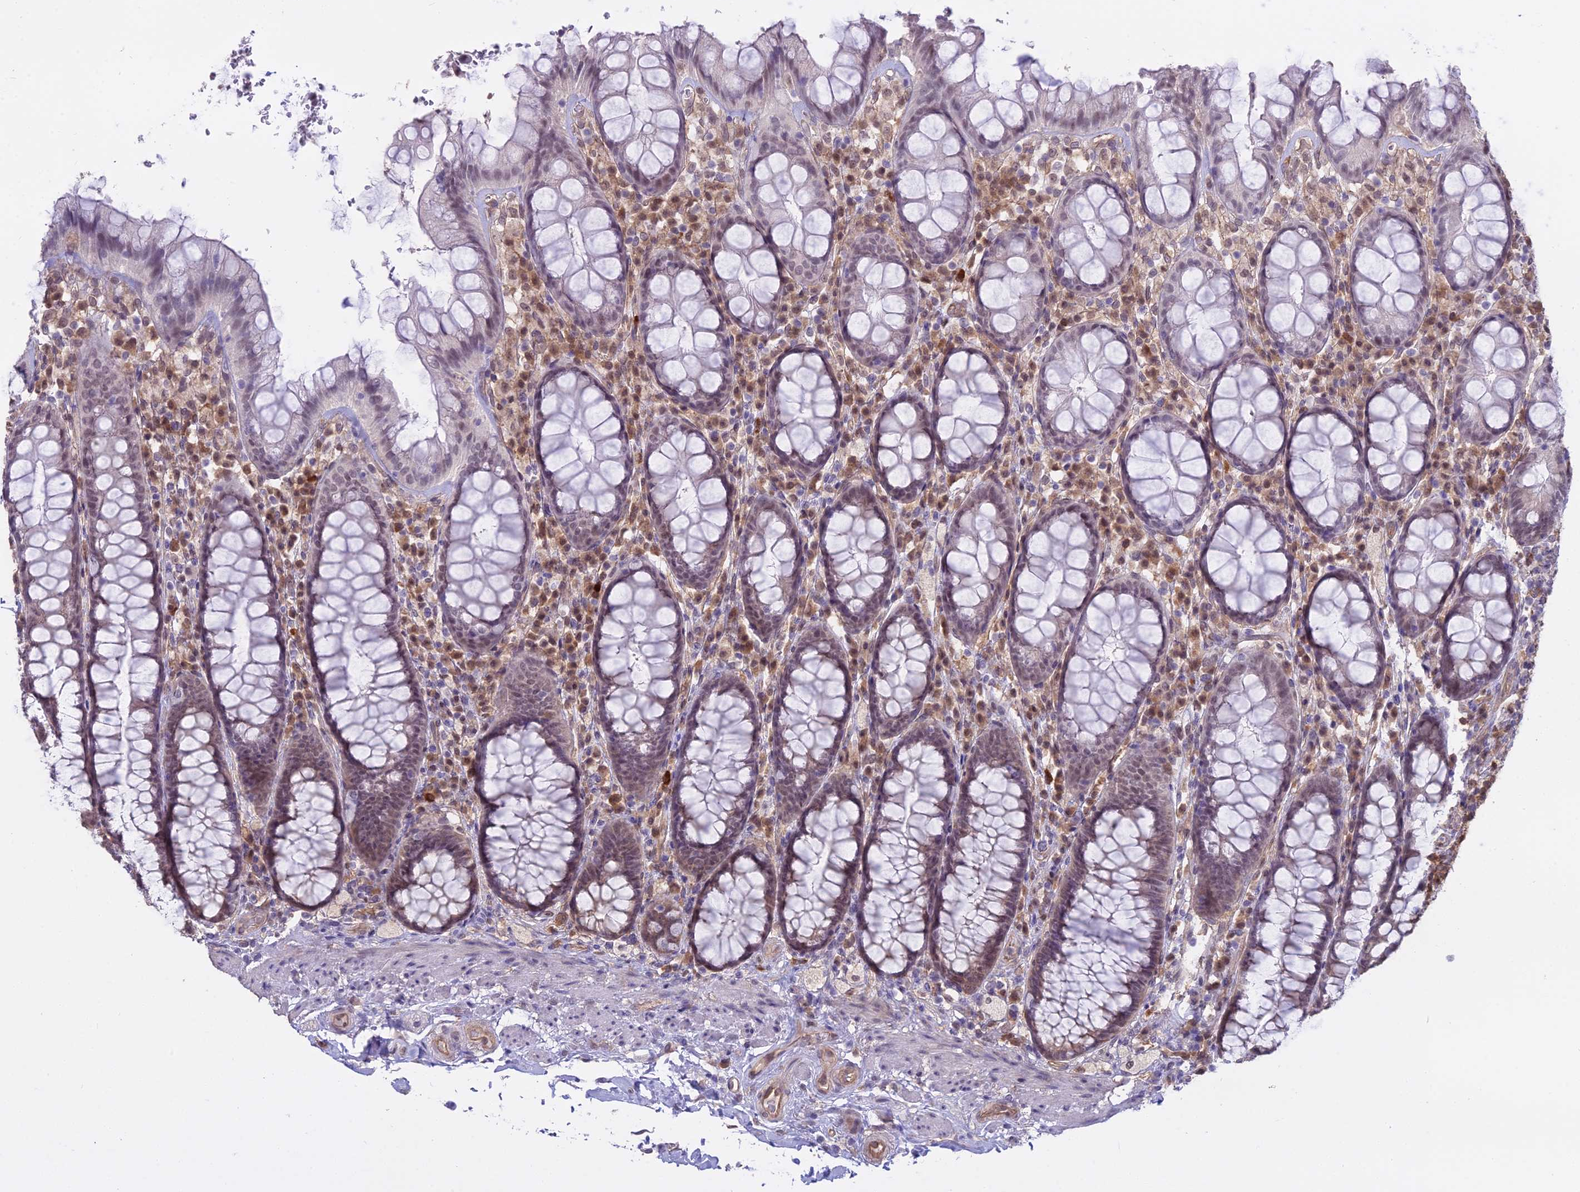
{"staining": {"intensity": "weak", "quantity": "25%-75%", "location": "nuclear"}, "tissue": "rectum", "cell_type": "Glandular cells", "image_type": "normal", "snomed": [{"axis": "morphology", "description": "Normal tissue, NOS"}, {"axis": "topography", "description": "Rectum"}], "caption": "Human rectum stained for a protein (brown) reveals weak nuclear positive expression in about 25%-75% of glandular cells.", "gene": "BLNK", "patient": {"sex": "male", "age": 83}}